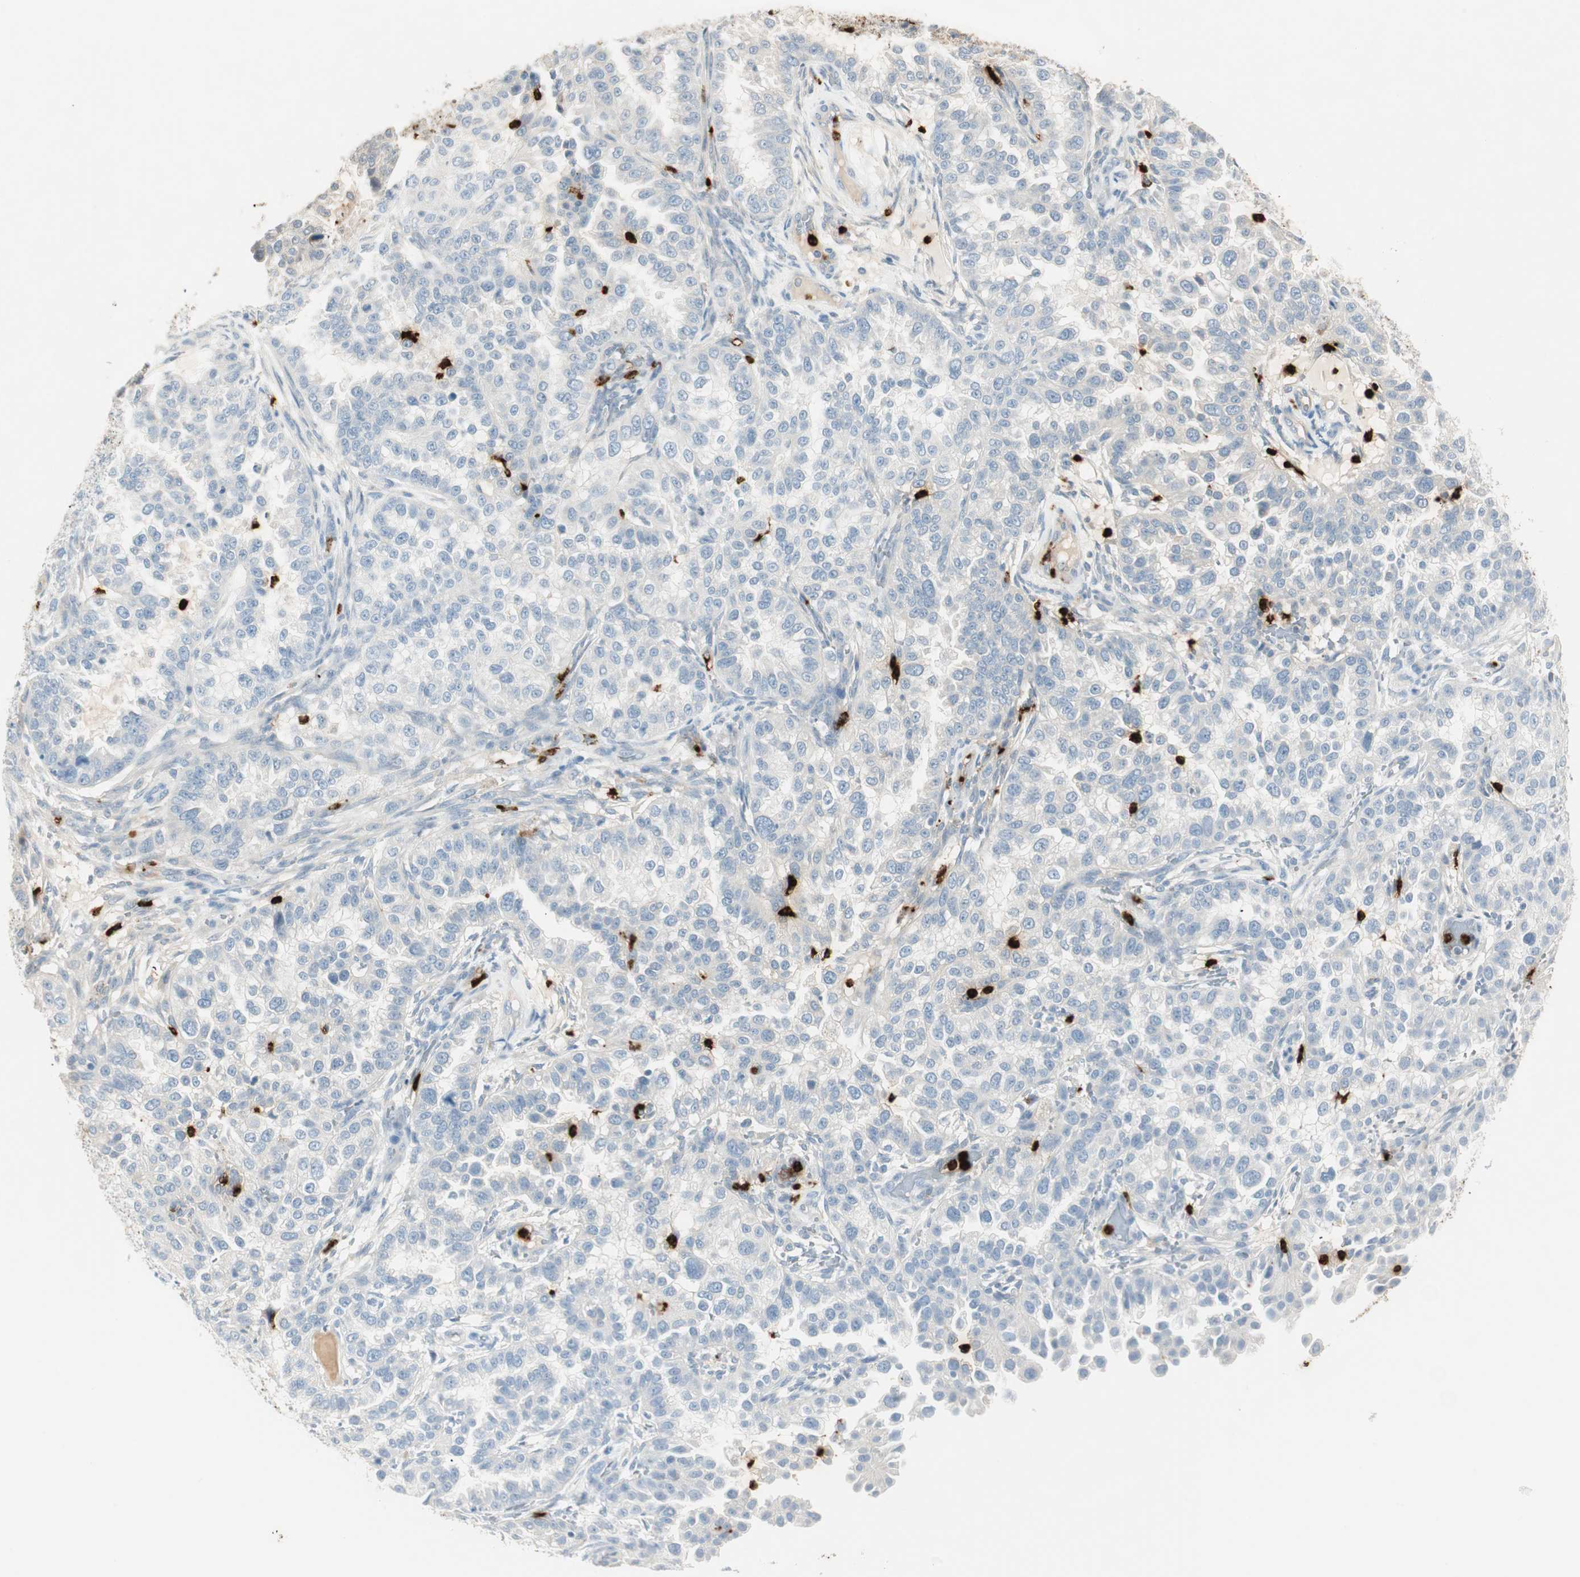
{"staining": {"intensity": "negative", "quantity": "none", "location": "none"}, "tissue": "endometrial cancer", "cell_type": "Tumor cells", "image_type": "cancer", "snomed": [{"axis": "morphology", "description": "Adenocarcinoma, NOS"}, {"axis": "topography", "description": "Endometrium"}], "caption": "Immunohistochemical staining of endometrial adenocarcinoma exhibits no significant expression in tumor cells.", "gene": "PRTN3", "patient": {"sex": "female", "age": 85}}